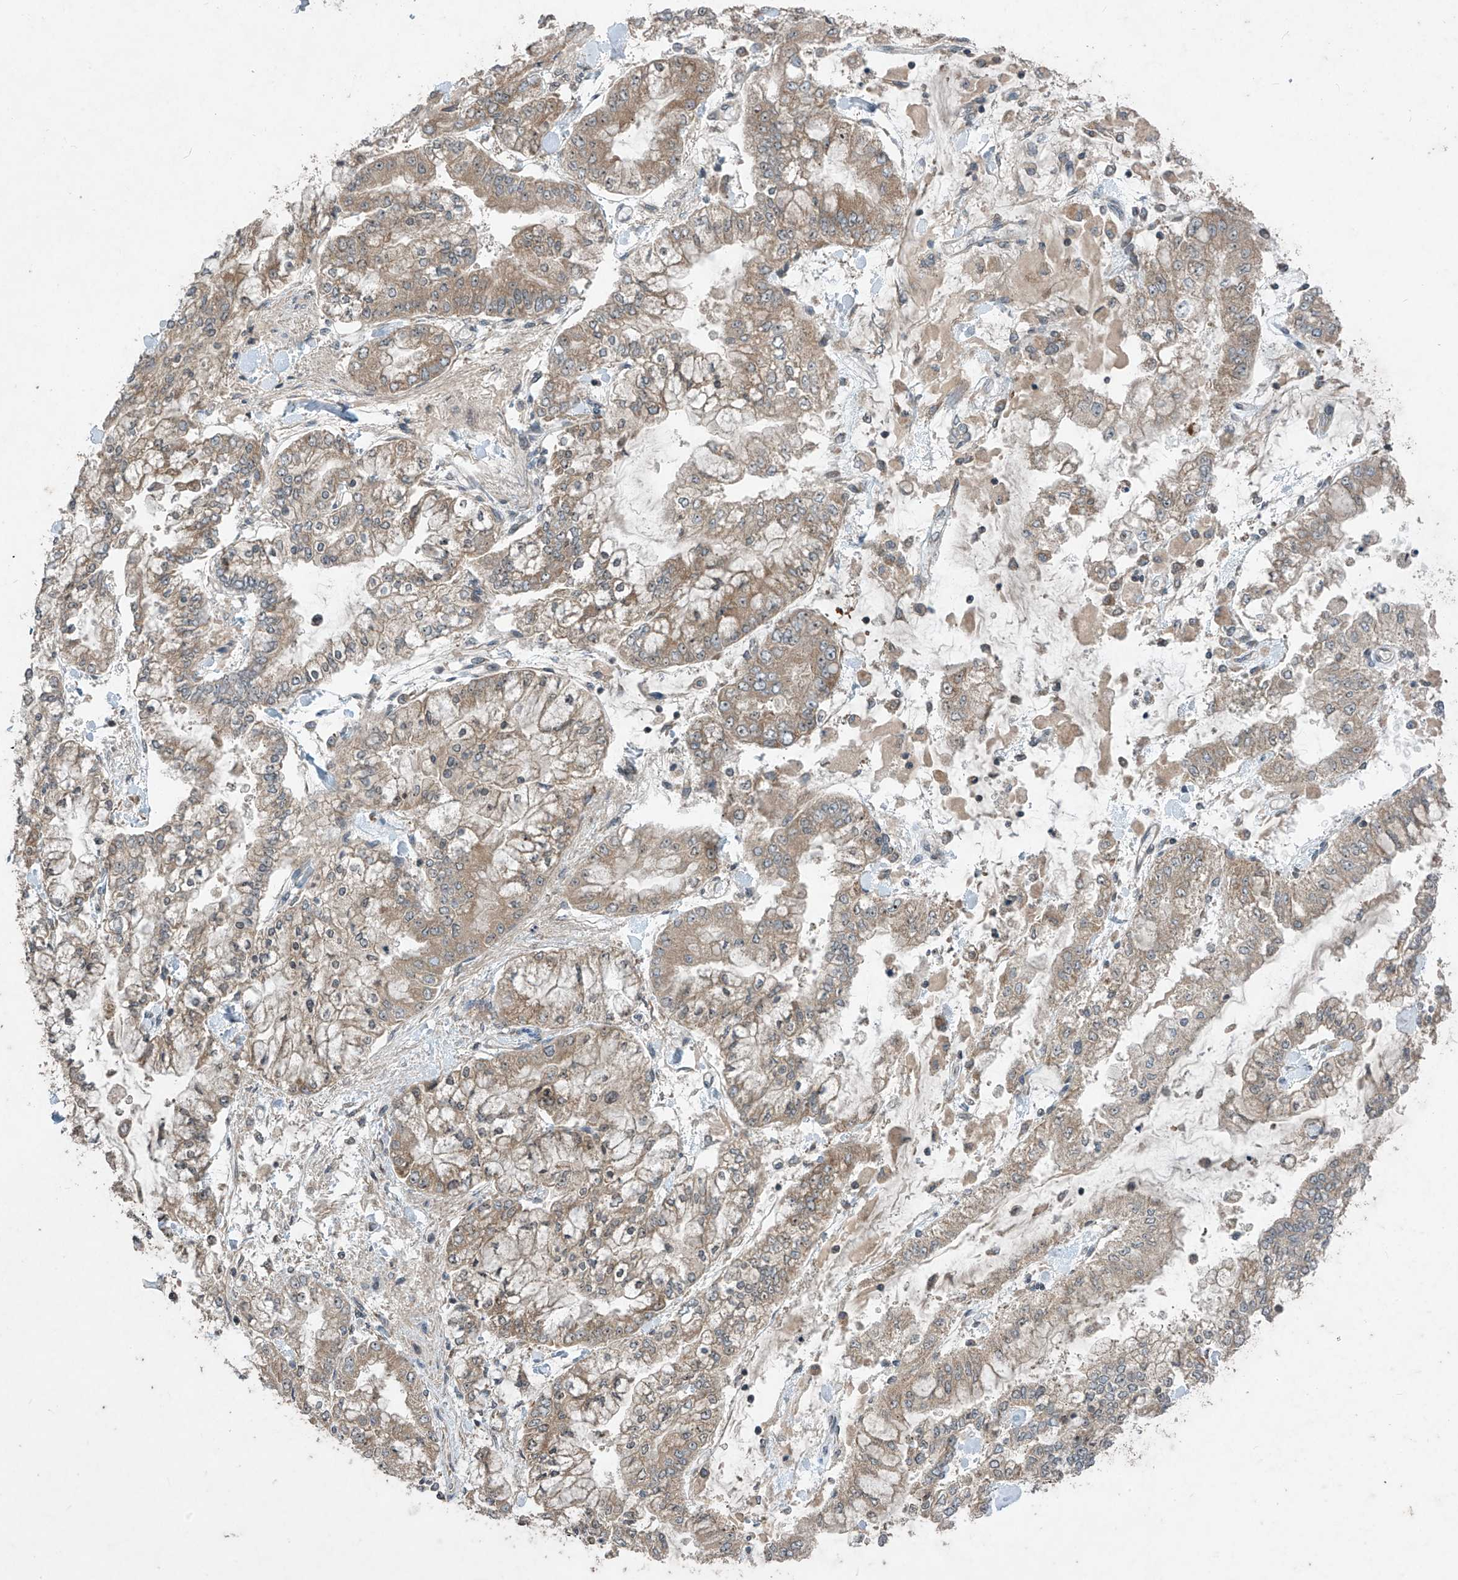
{"staining": {"intensity": "weak", "quantity": ">75%", "location": "cytoplasmic/membranous"}, "tissue": "stomach cancer", "cell_type": "Tumor cells", "image_type": "cancer", "snomed": [{"axis": "morphology", "description": "Normal tissue, NOS"}, {"axis": "morphology", "description": "Adenocarcinoma, NOS"}, {"axis": "topography", "description": "Stomach, upper"}, {"axis": "topography", "description": "Stomach"}], "caption": "Protein expression analysis of stomach adenocarcinoma shows weak cytoplasmic/membranous expression in about >75% of tumor cells.", "gene": "RPL34", "patient": {"sex": "male", "age": 76}}